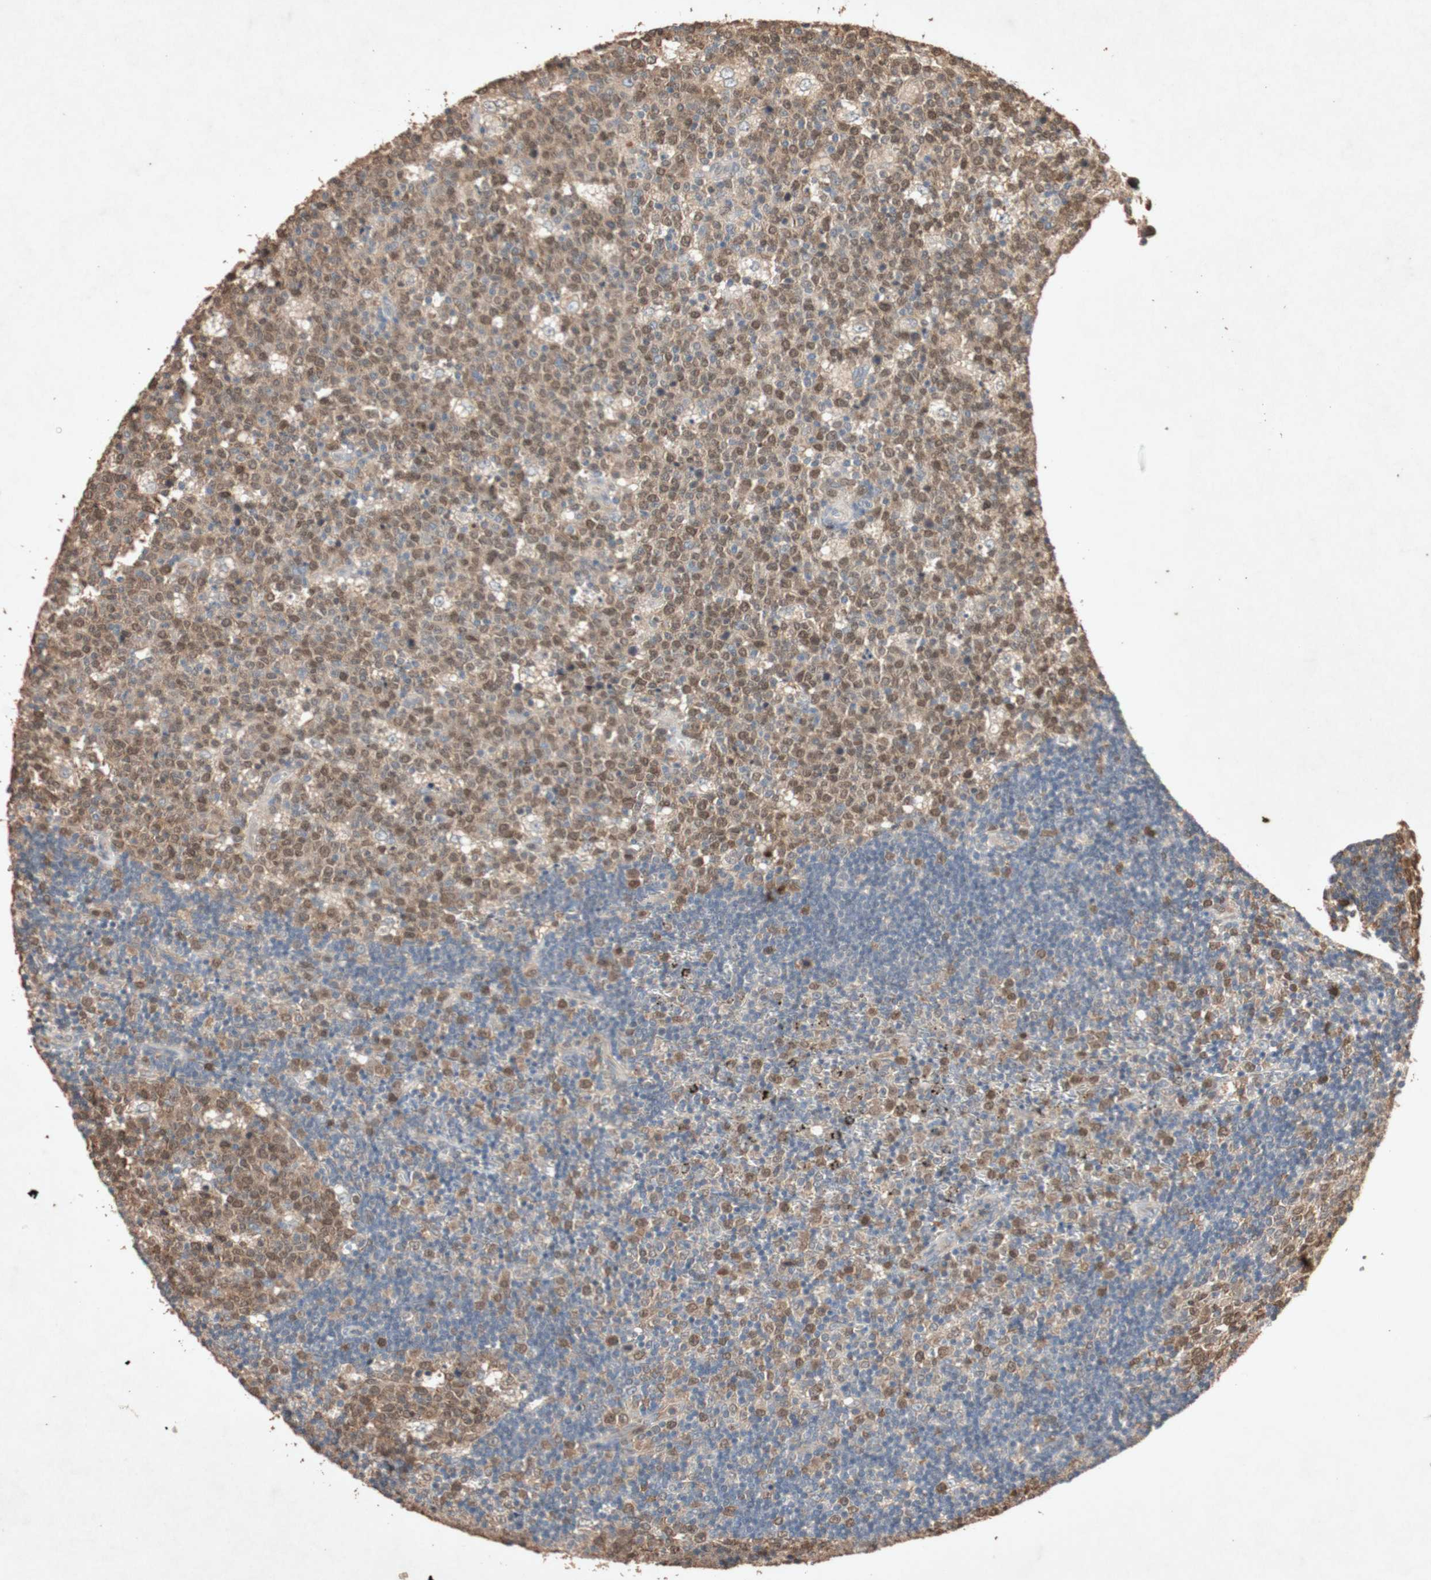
{"staining": {"intensity": "moderate", "quantity": ">75%", "location": "cytoplasmic/membranous"}, "tissue": "lymph node", "cell_type": "Germinal center cells", "image_type": "normal", "snomed": [{"axis": "morphology", "description": "Normal tissue, NOS"}, {"axis": "topography", "description": "Lymph node"}, {"axis": "topography", "description": "Salivary gland"}], "caption": "The immunohistochemical stain highlights moderate cytoplasmic/membranous staining in germinal center cells of unremarkable lymph node. Nuclei are stained in blue.", "gene": "TUBB", "patient": {"sex": "male", "age": 8}}